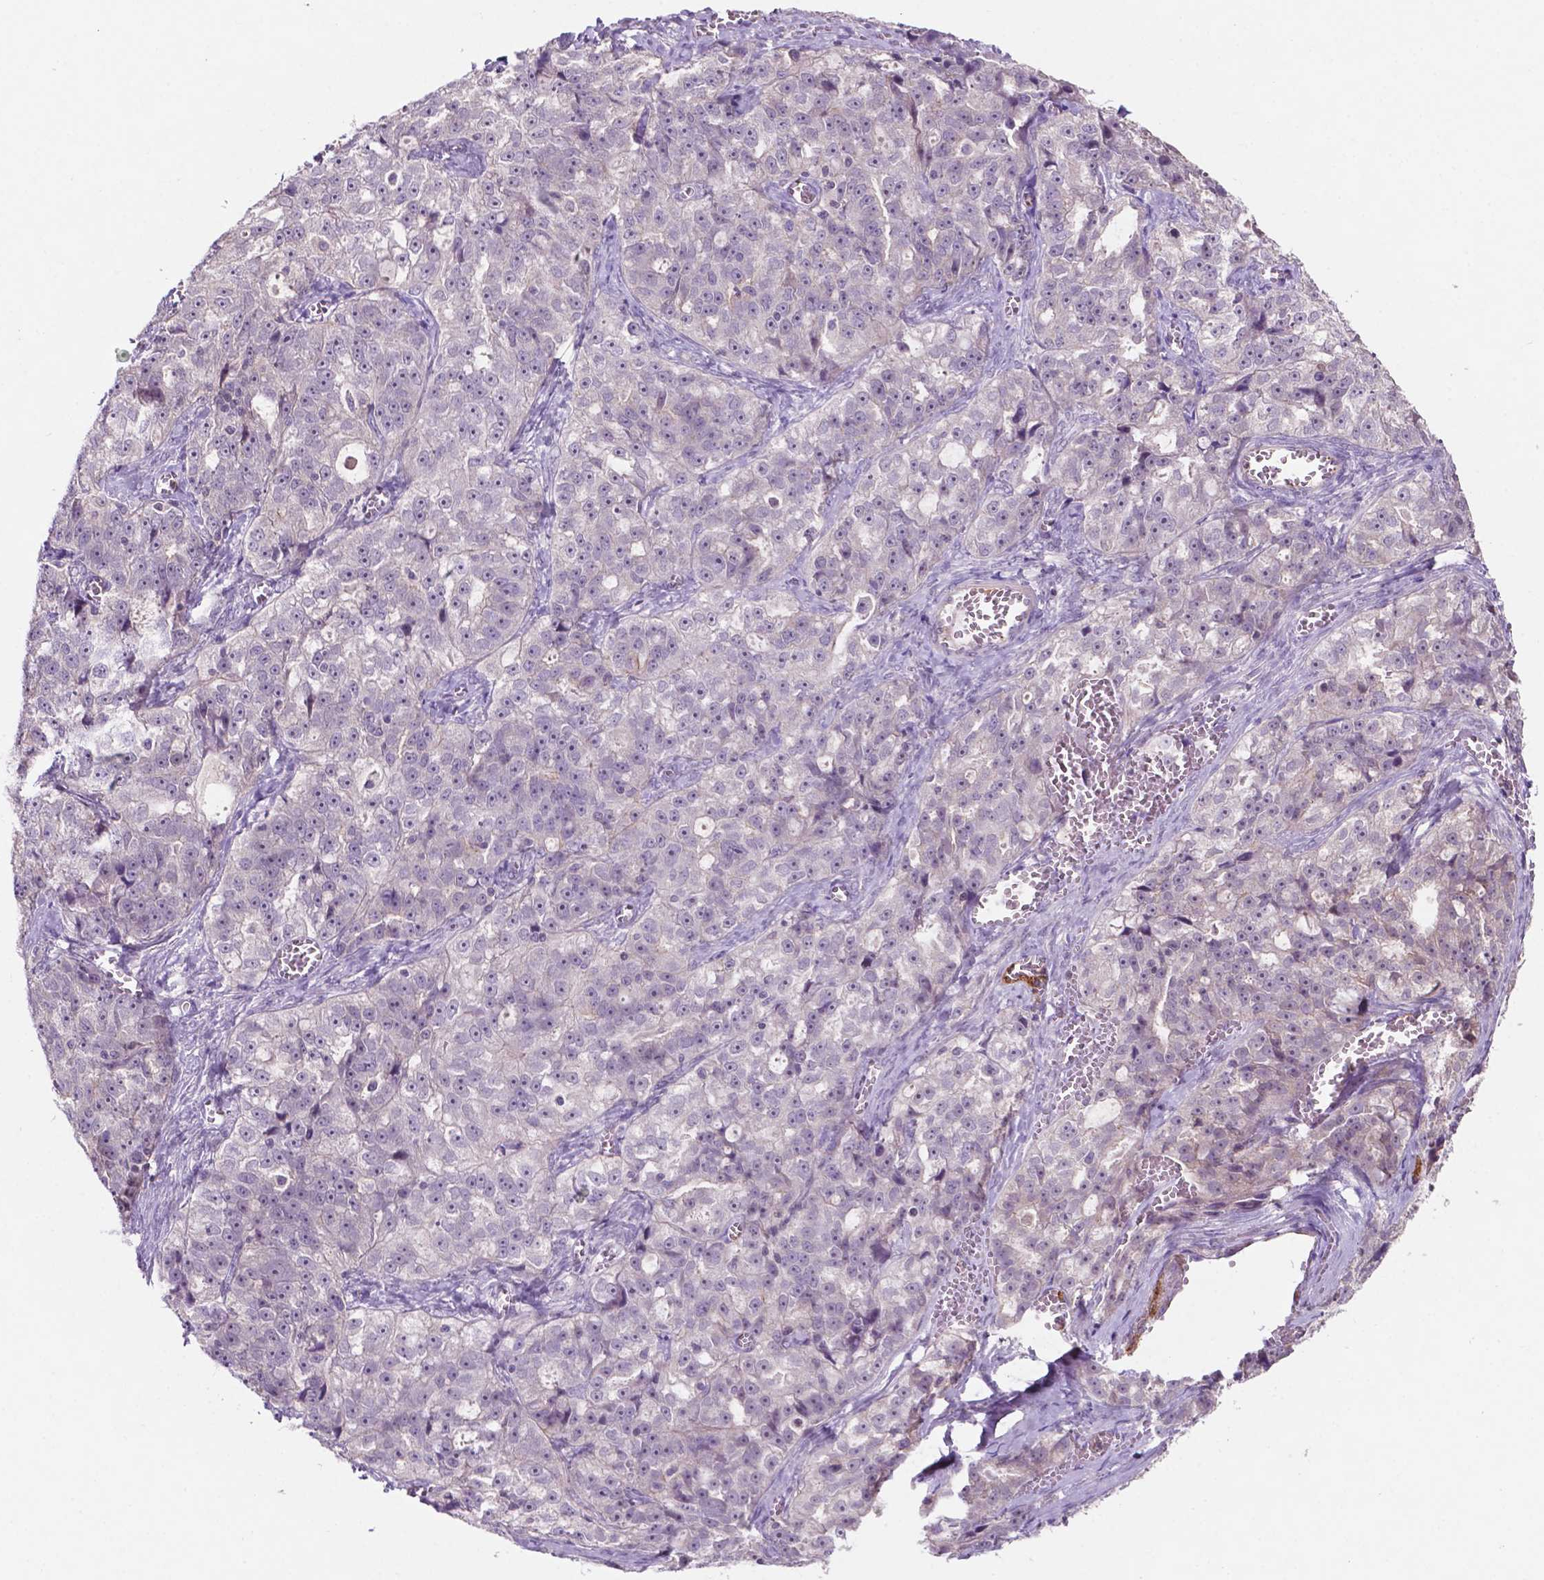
{"staining": {"intensity": "negative", "quantity": "none", "location": "none"}, "tissue": "ovarian cancer", "cell_type": "Tumor cells", "image_type": "cancer", "snomed": [{"axis": "morphology", "description": "Cystadenocarcinoma, serous, NOS"}, {"axis": "topography", "description": "Ovary"}], "caption": "Tumor cells are negative for protein expression in human ovarian cancer (serous cystadenocarcinoma).", "gene": "ARL5C", "patient": {"sex": "female", "age": 51}}